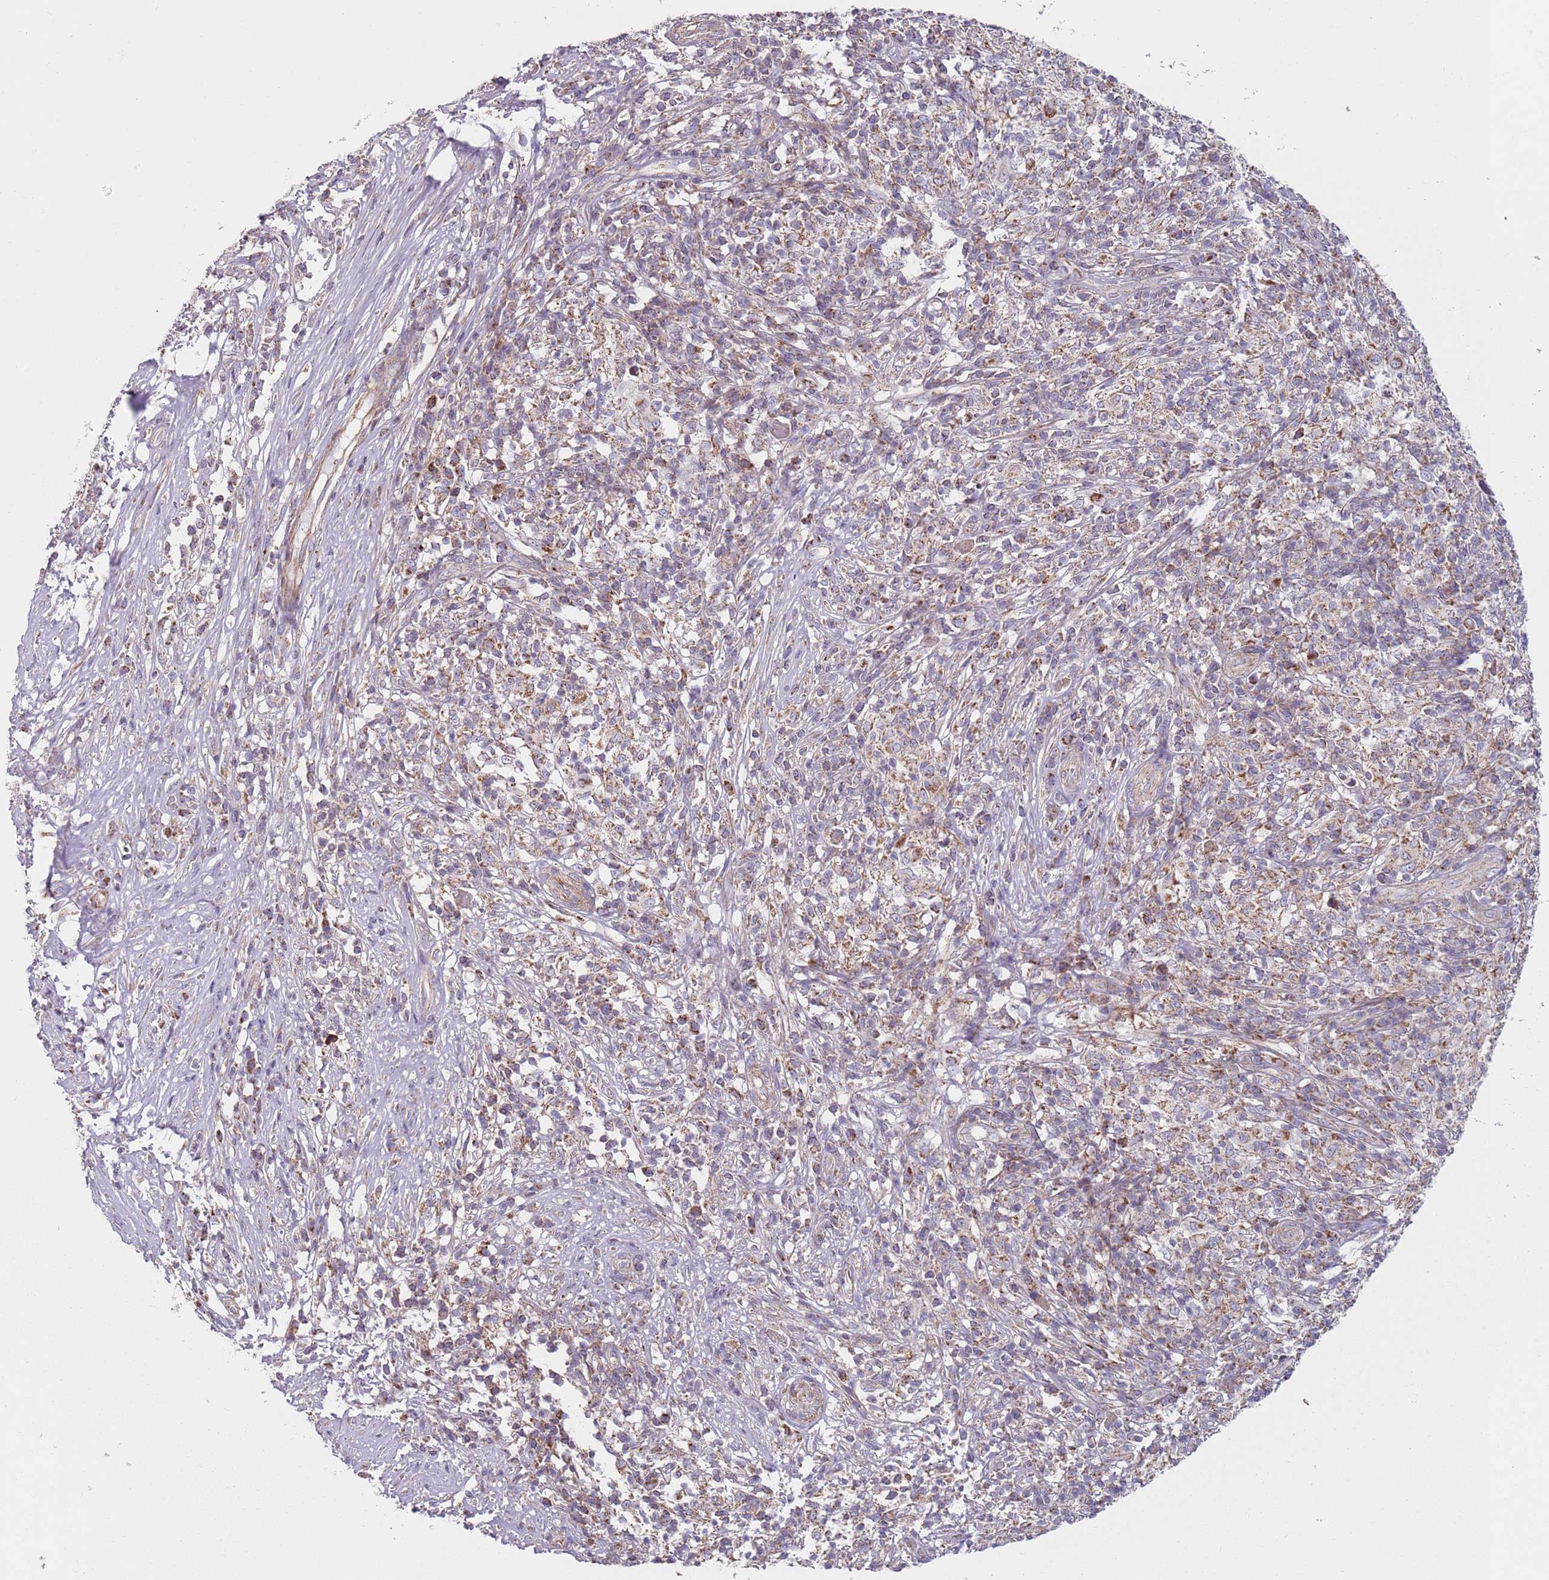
{"staining": {"intensity": "moderate", "quantity": ">75%", "location": "cytoplasmic/membranous"}, "tissue": "melanoma", "cell_type": "Tumor cells", "image_type": "cancer", "snomed": [{"axis": "morphology", "description": "Malignant melanoma, NOS"}, {"axis": "topography", "description": "Skin"}], "caption": "Melanoma stained with DAB immunohistochemistry (IHC) demonstrates medium levels of moderate cytoplasmic/membranous positivity in about >75% of tumor cells.", "gene": "GAS8", "patient": {"sex": "male", "age": 66}}